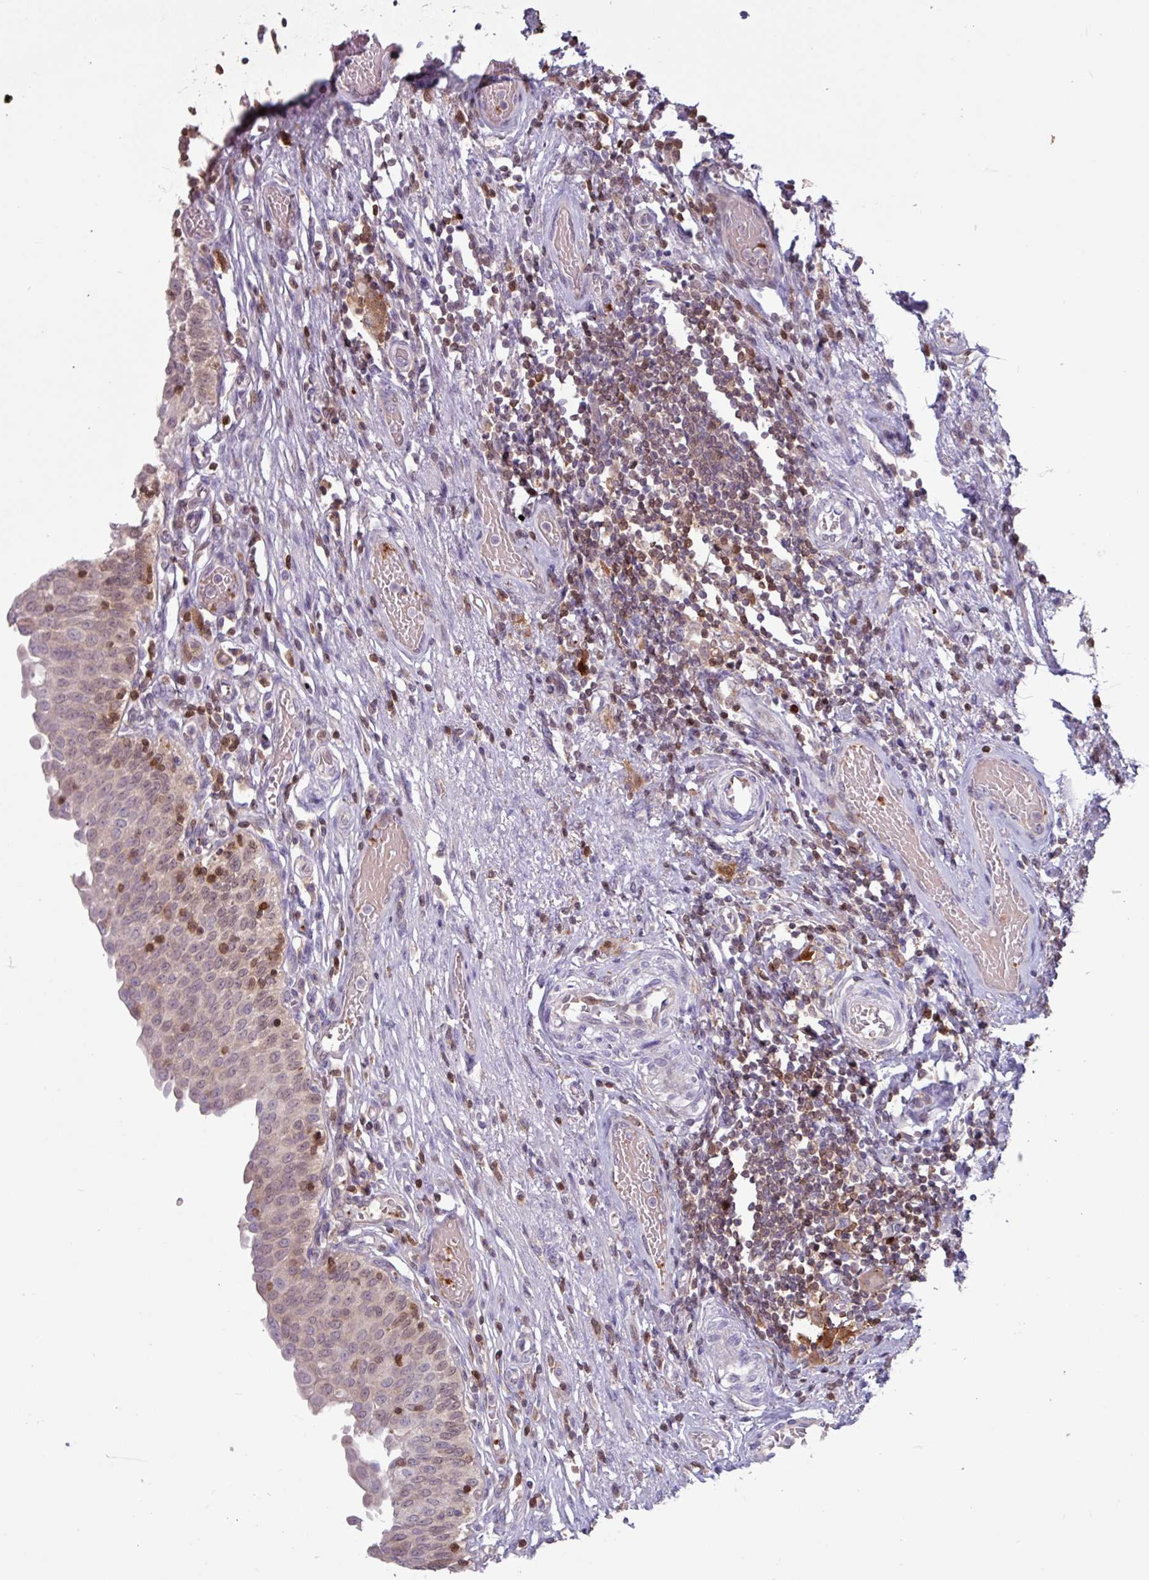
{"staining": {"intensity": "weak", "quantity": "25%-75%", "location": "cytoplasmic/membranous,nuclear"}, "tissue": "urinary bladder", "cell_type": "Urothelial cells", "image_type": "normal", "snomed": [{"axis": "morphology", "description": "Normal tissue, NOS"}, {"axis": "topography", "description": "Urinary bladder"}], "caption": "This is a micrograph of immunohistochemistry (IHC) staining of benign urinary bladder, which shows weak staining in the cytoplasmic/membranous,nuclear of urothelial cells.", "gene": "SEC61G", "patient": {"sex": "male", "age": 71}}